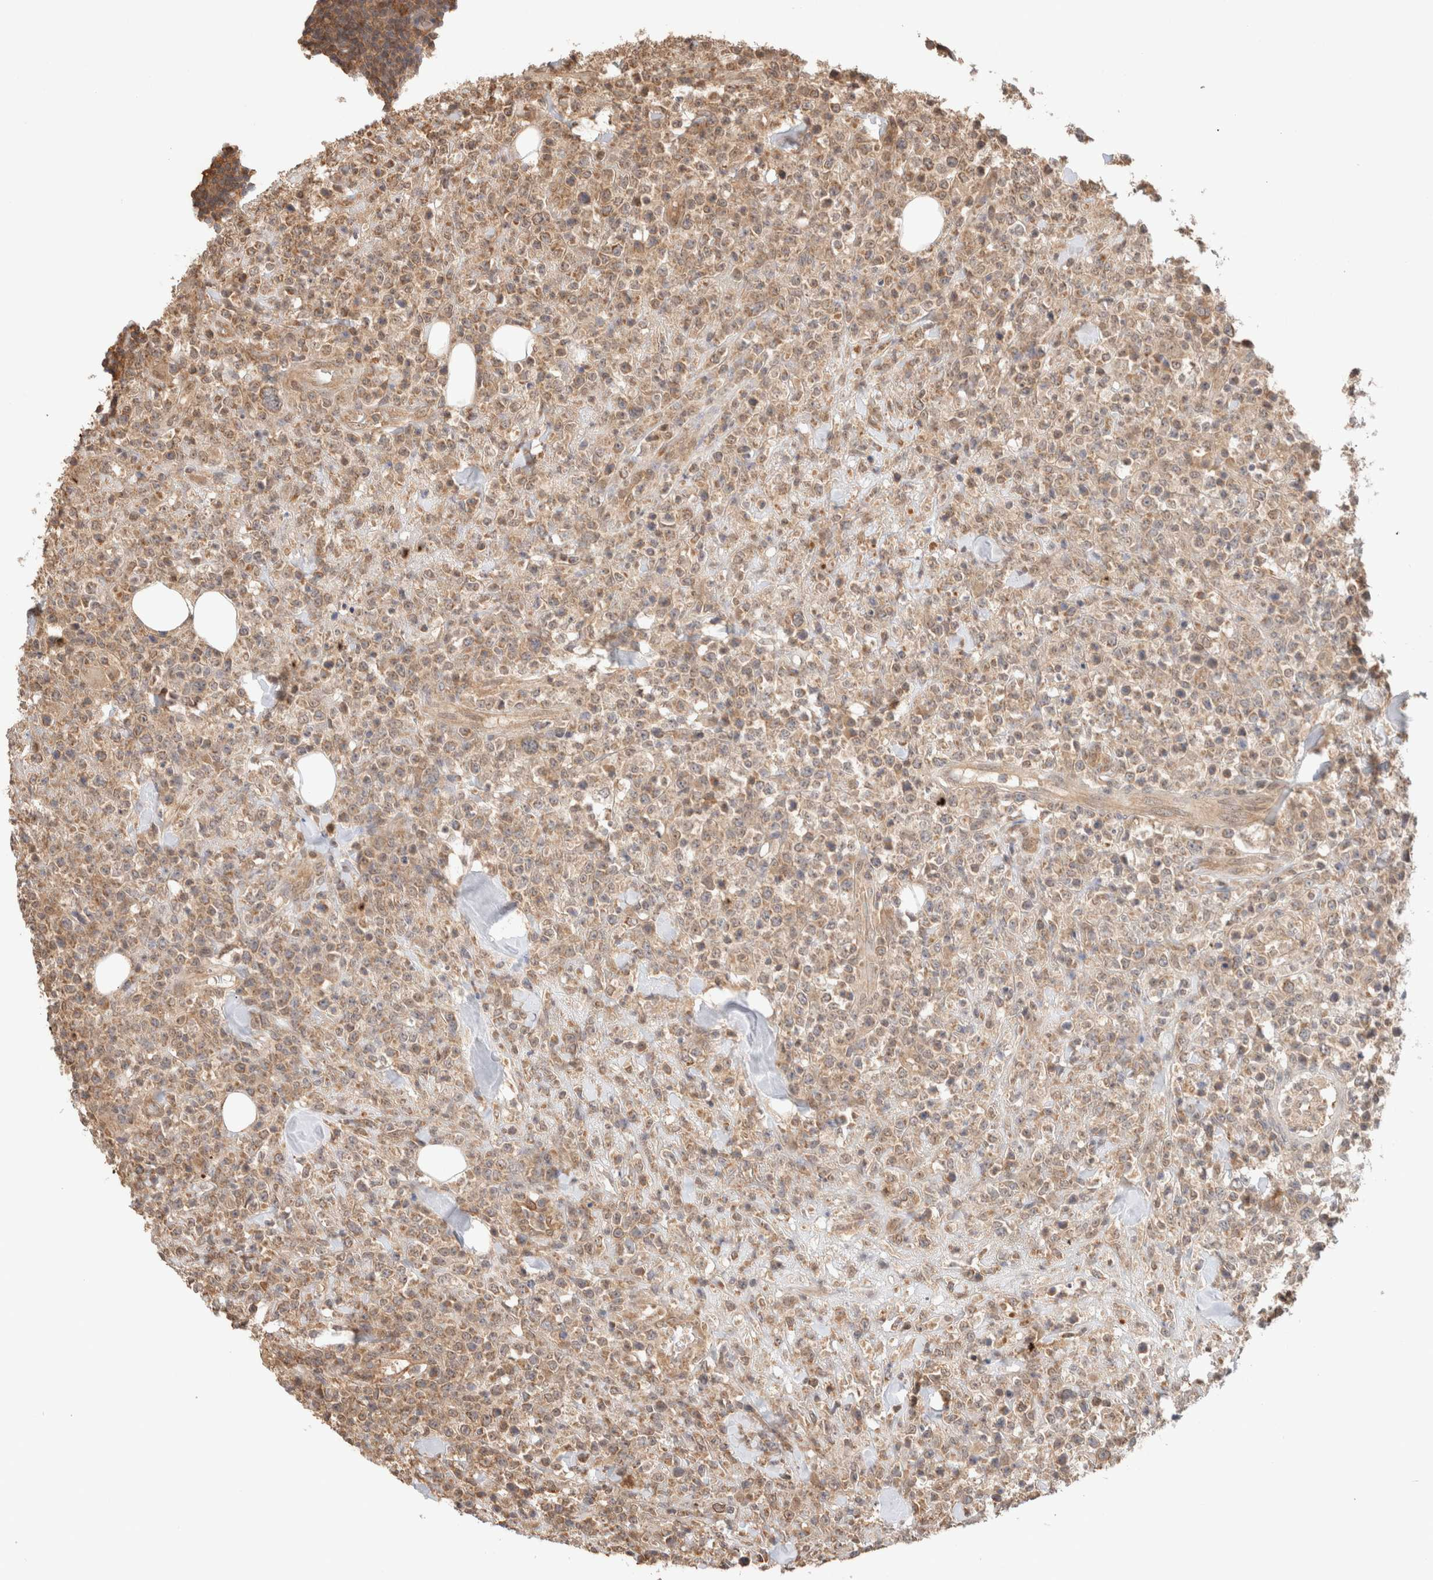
{"staining": {"intensity": "weak", "quantity": ">75%", "location": "cytoplasmic/membranous"}, "tissue": "lymphoma", "cell_type": "Tumor cells", "image_type": "cancer", "snomed": [{"axis": "morphology", "description": "Malignant lymphoma, non-Hodgkin's type, High grade"}, {"axis": "topography", "description": "Colon"}], "caption": "This histopathology image displays immunohistochemistry staining of lymphoma, with low weak cytoplasmic/membranous positivity in approximately >75% of tumor cells.", "gene": "CA13", "patient": {"sex": "female", "age": 53}}